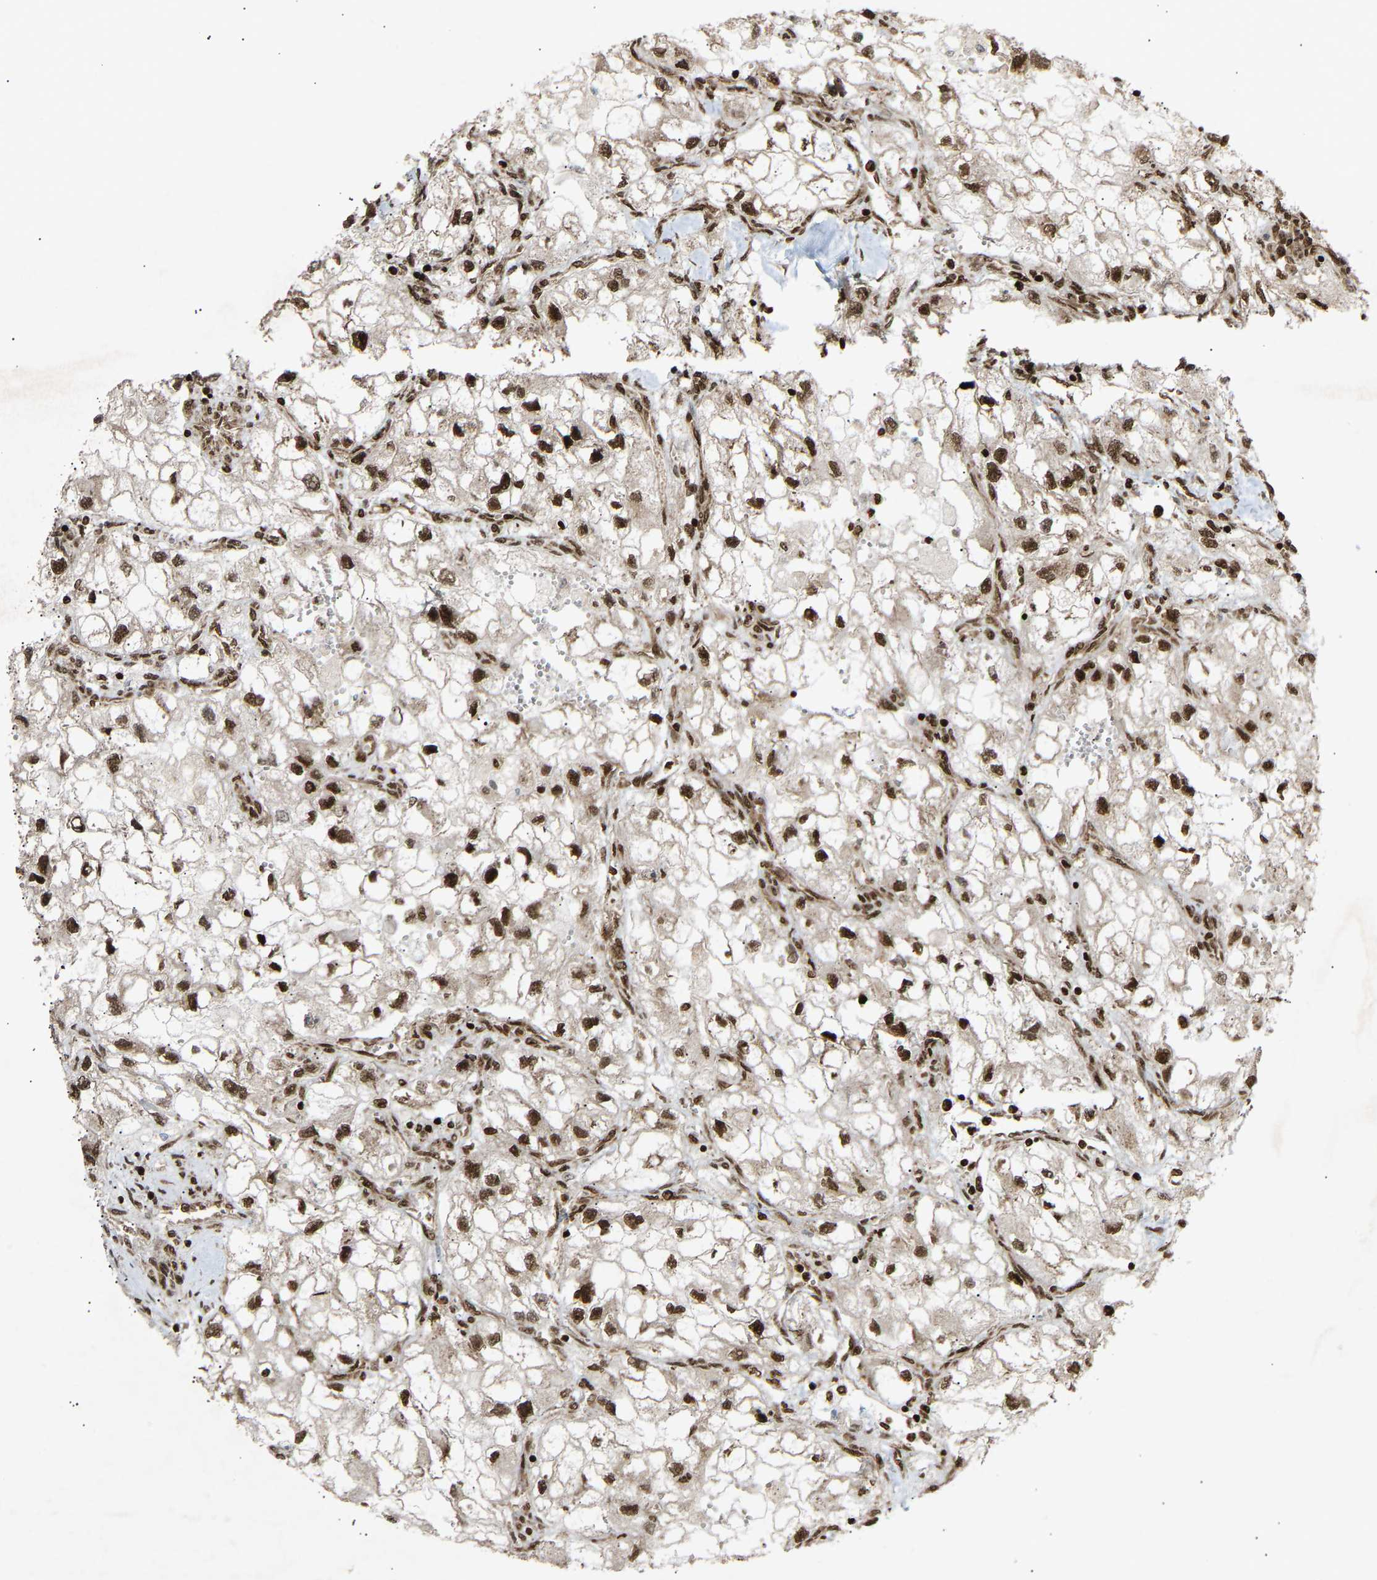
{"staining": {"intensity": "strong", "quantity": ">75%", "location": "nuclear"}, "tissue": "renal cancer", "cell_type": "Tumor cells", "image_type": "cancer", "snomed": [{"axis": "morphology", "description": "Adenocarcinoma, NOS"}, {"axis": "topography", "description": "Kidney"}], "caption": "The histopathology image demonstrates a brown stain indicating the presence of a protein in the nuclear of tumor cells in renal cancer (adenocarcinoma).", "gene": "ALYREF", "patient": {"sex": "female", "age": 70}}